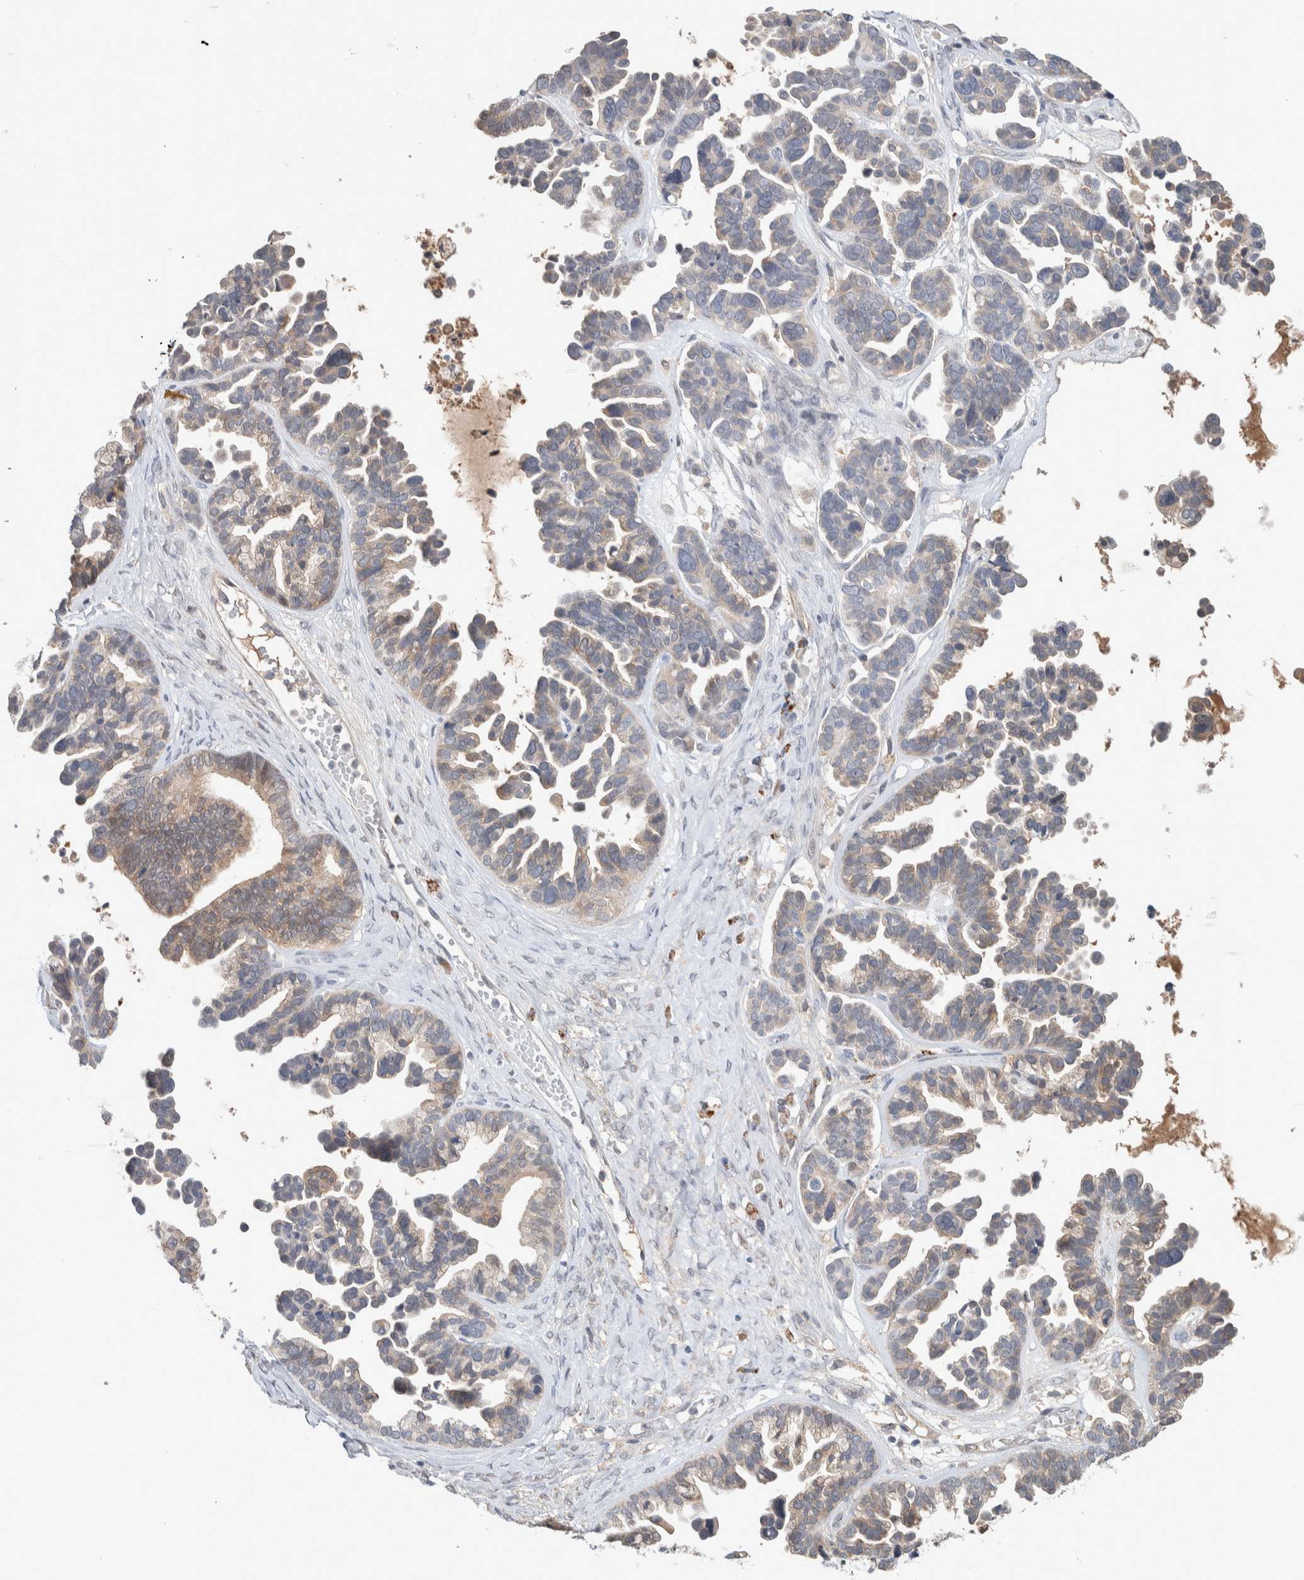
{"staining": {"intensity": "weak", "quantity": "25%-75%", "location": "cytoplasmic/membranous"}, "tissue": "ovarian cancer", "cell_type": "Tumor cells", "image_type": "cancer", "snomed": [{"axis": "morphology", "description": "Cystadenocarcinoma, serous, NOS"}, {"axis": "topography", "description": "Ovary"}], "caption": "IHC (DAB (3,3'-diaminobenzidine)) staining of human ovarian cancer reveals weak cytoplasmic/membranous protein staining in about 25%-75% of tumor cells.", "gene": "DEPTOR", "patient": {"sex": "female", "age": 56}}